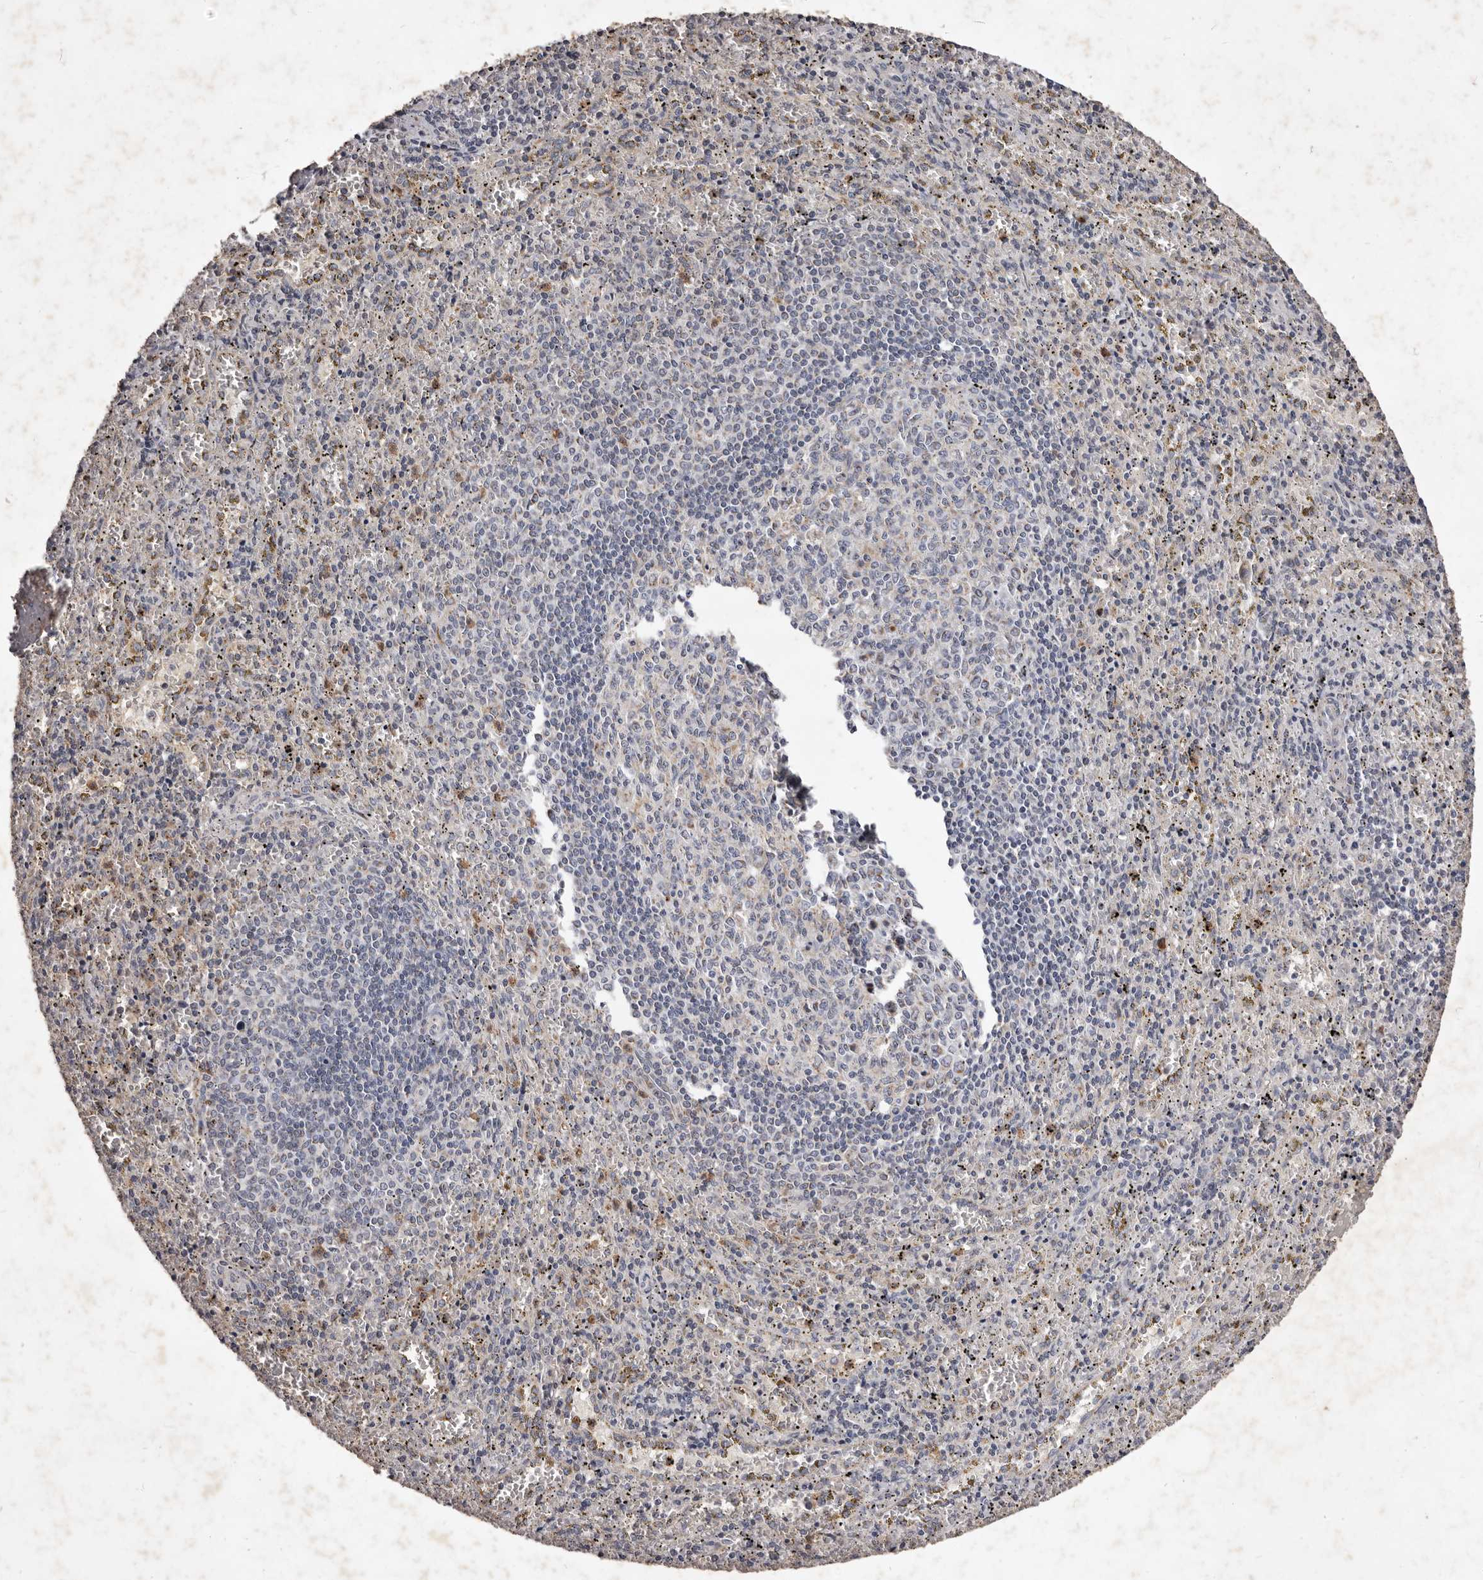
{"staining": {"intensity": "moderate", "quantity": "<25%", "location": "cytoplasmic/membranous"}, "tissue": "spleen", "cell_type": "Cells in red pulp", "image_type": "normal", "snomed": [{"axis": "morphology", "description": "Normal tissue, NOS"}, {"axis": "topography", "description": "Spleen"}], "caption": "DAB immunohistochemical staining of unremarkable spleen demonstrates moderate cytoplasmic/membranous protein staining in about <25% of cells in red pulp.", "gene": "CXCL14", "patient": {"sex": "male", "age": 11}}